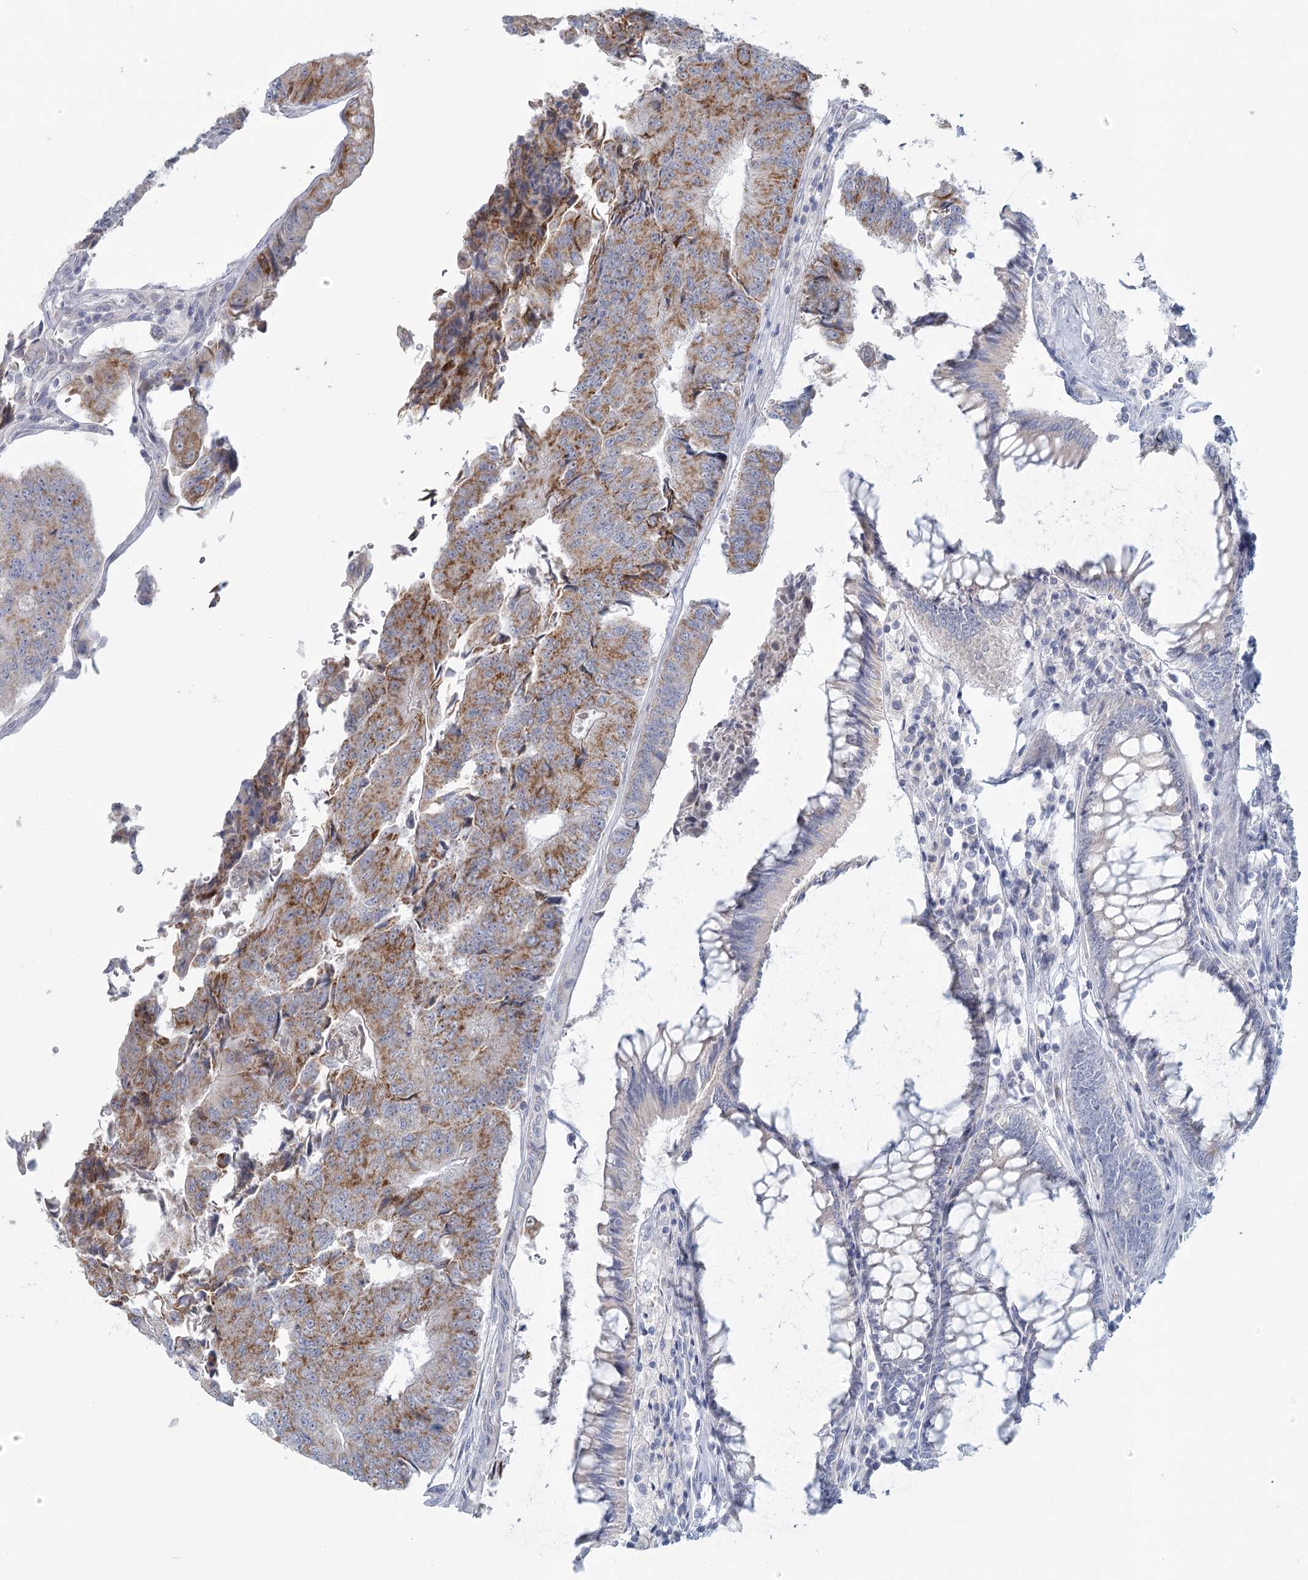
{"staining": {"intensity": "moderate", "quantity": ">75%", "location": "cytoplasmic/membranous"}, "tissue": "colorectal cancer", "cell_type": "Tumor cells", "image_type": "cancer", "snomed": [{"axis": "morphology", "description": "Adenocarcinoma, NOS"}, {"axis": "topography", "description": "Colon"}], "caption": "Human adenocarcinoma (colorectal) stained with a brown dye shows moderate cytoplasmic/membranous positive positivity in approximately >75% of tumor cells.", "gene": "BPHL", "patient": {"sex": "female", "age": 67}}